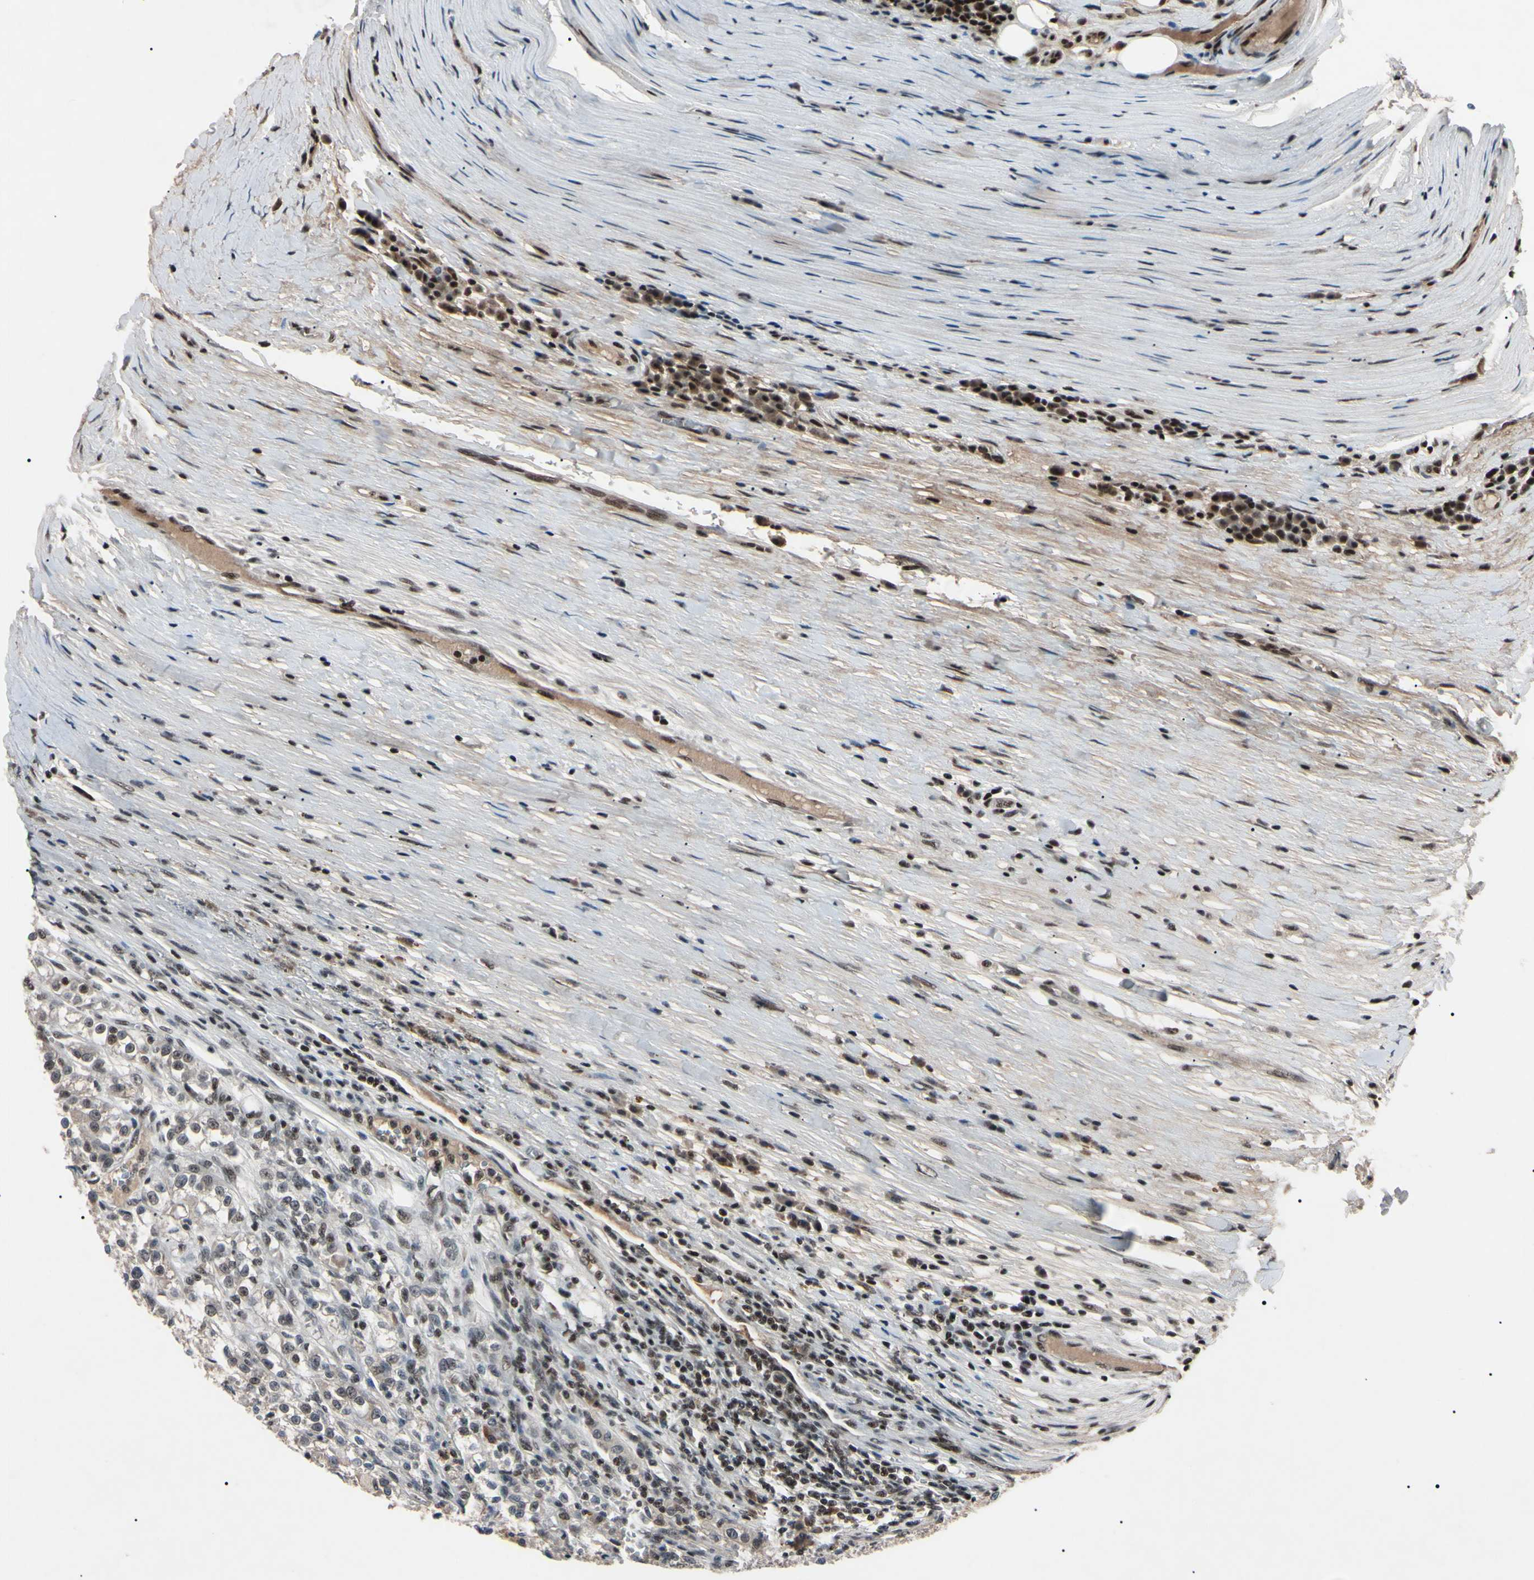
{"staining": {"intensity": "weak", "quantity": "<25%", "location": "nuclear"}, "tissue": "renal cancer", "cell_type": "Tumor cells", "image_type": "cancer", "snomed": [{"axis": "morphology", "description": "Adenocarcinoma, NOS"}, {"axis": "topography", "description": "Kidney"}], "caption": "Immunohistochemistry (IHC) micrograph of neoplastic tissue: adenocarcinoma (renal) stained with DAB shows no significant protein expression in tumor cells.", "gene": "YY1", "patient": {"sex": "female", "age": 52}}